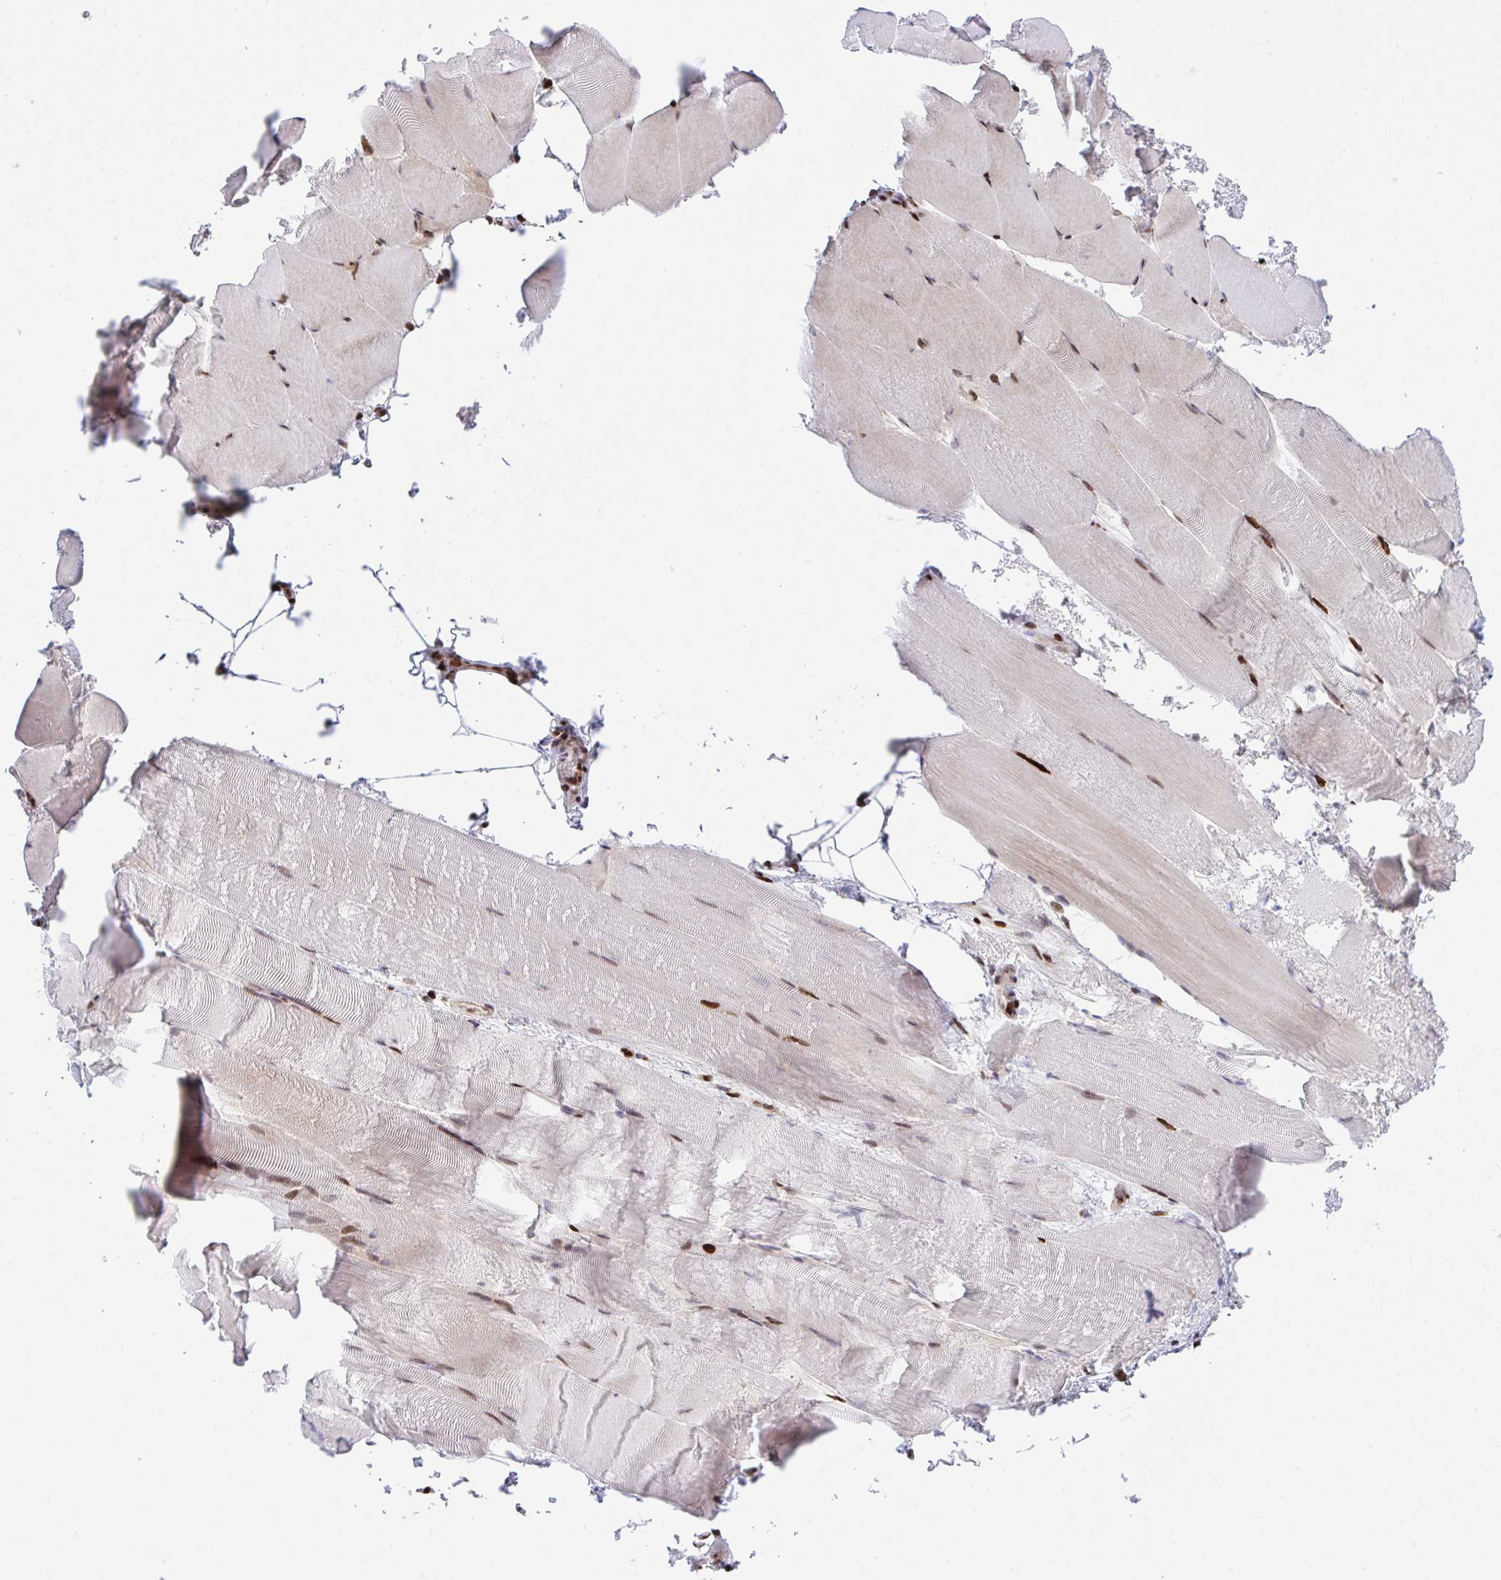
{"staining": {"intensity": "strong", "quantity": ">75%", "location": "nuclear"}, "tissue": "skeletal muscle", "cell_type": "Myocytes", "image_type": "normal", "snomed": [{"axis": "morphology", "description": "Normal tissue, NOS"}, {"axis": "topography", "description": "Skeletal muscle"}], "caption": "Brown immunohistochemical staining in unremarkable human skeletal muscle exhibits strong nuclear expression in about >75% of myocytes.", "gene": "RAPGEF5", "patient": {"sex": "female", "age": 64}}